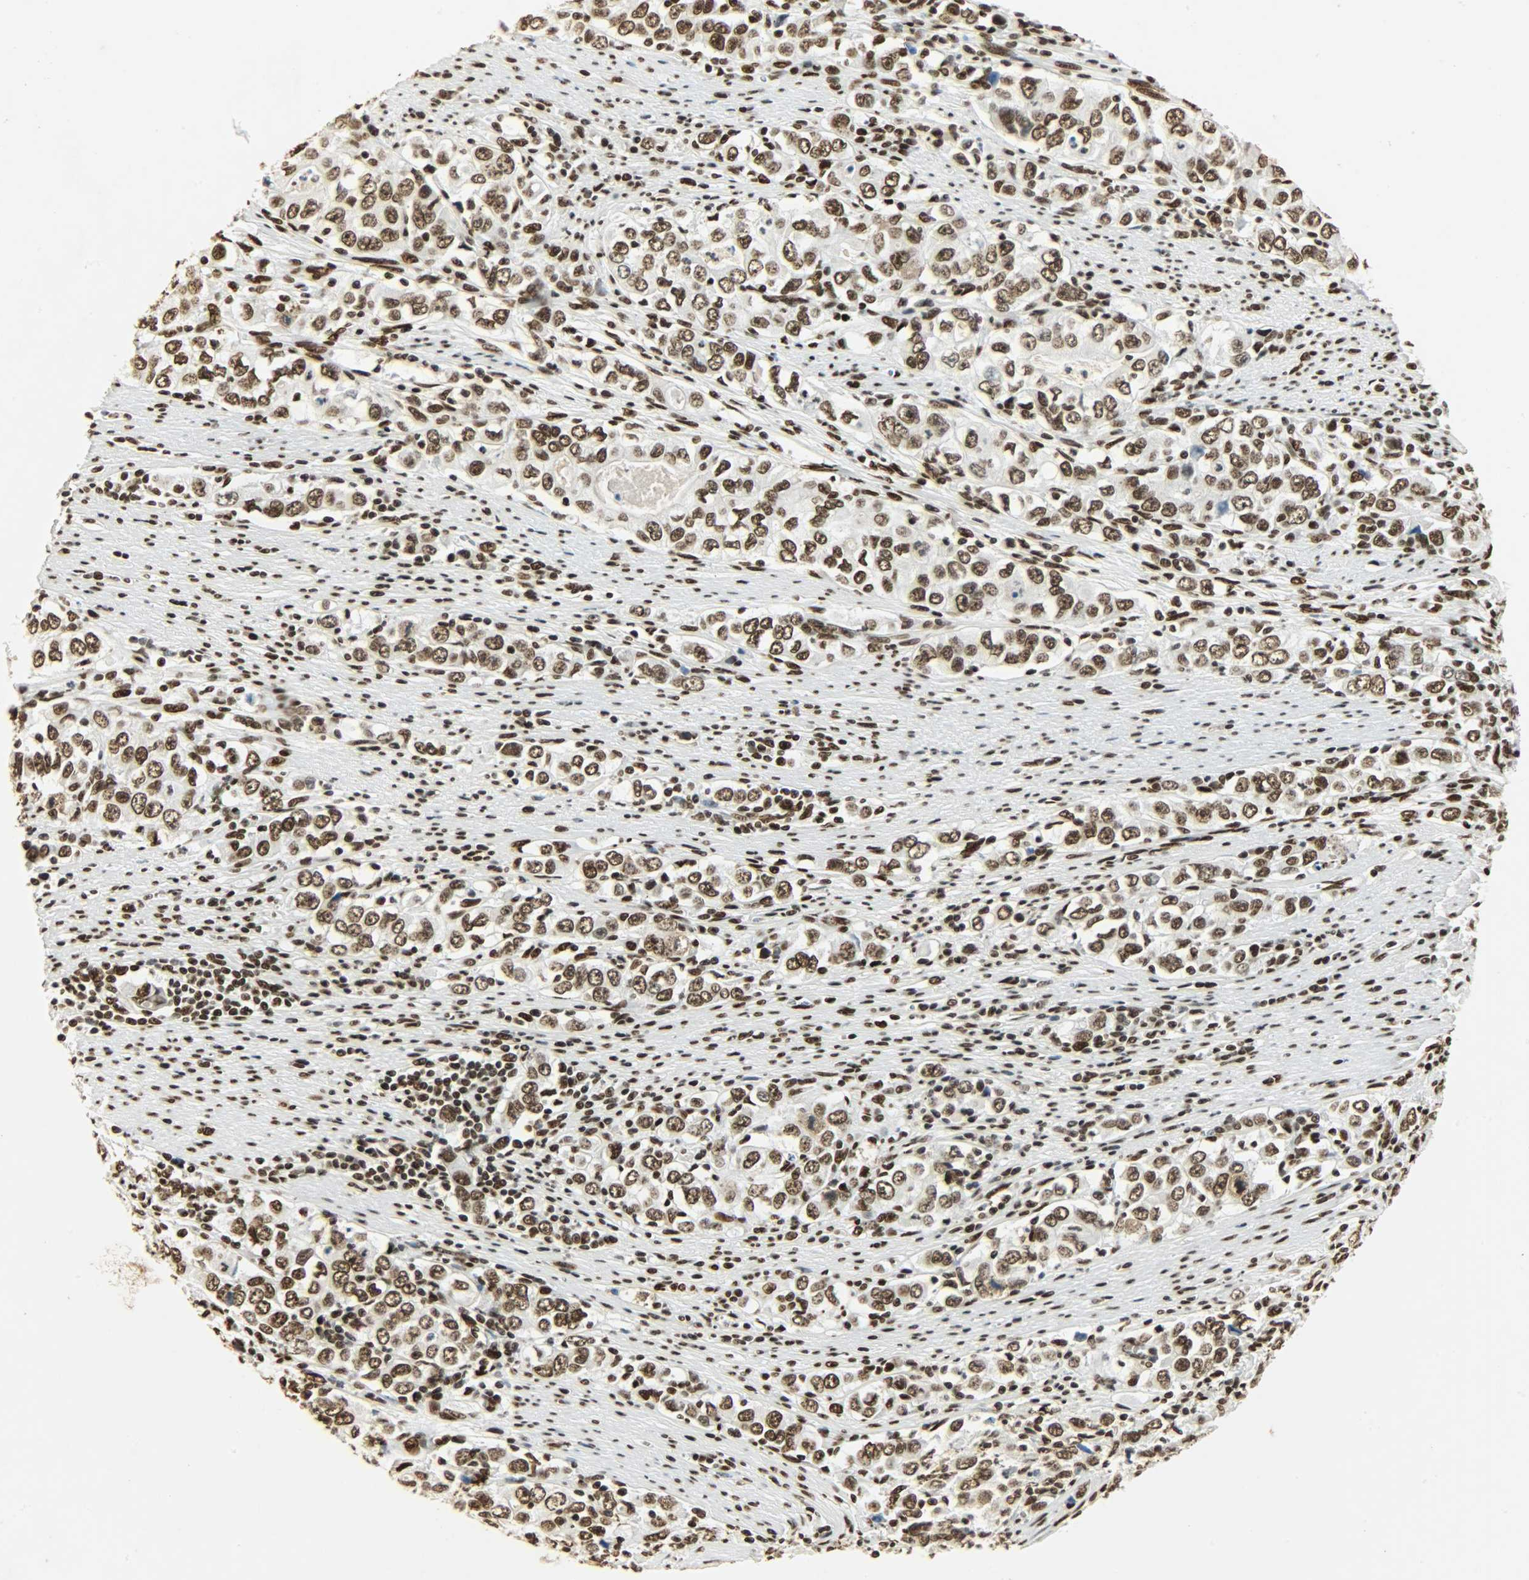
{"staining": {"intensity": "strong", "quantity": ">75%", "location": "nuclear"}, "tissue": "stomach cancer", "cell_type": "Tumor cells", "image_type": "cancer", "snomed": [{"axis": "morphology", "description": "Adenocarcinoma, NOS"}, {"axis": "topography", "description": "Stomach, lower"}], "caption": "Immunohistochemistry (IHC) staining of stomach cancer, which shows high levels of strong nuclear expression in approximately >75% of tumor cells indicating strong nuclear protein staining. The staining was performed using DAB (brown) for protein detection and nuclei were counterstained in hematoxylin (blue).", "gene": "KHDRBS1", "patient": {"sex": "female", "age": 72}}